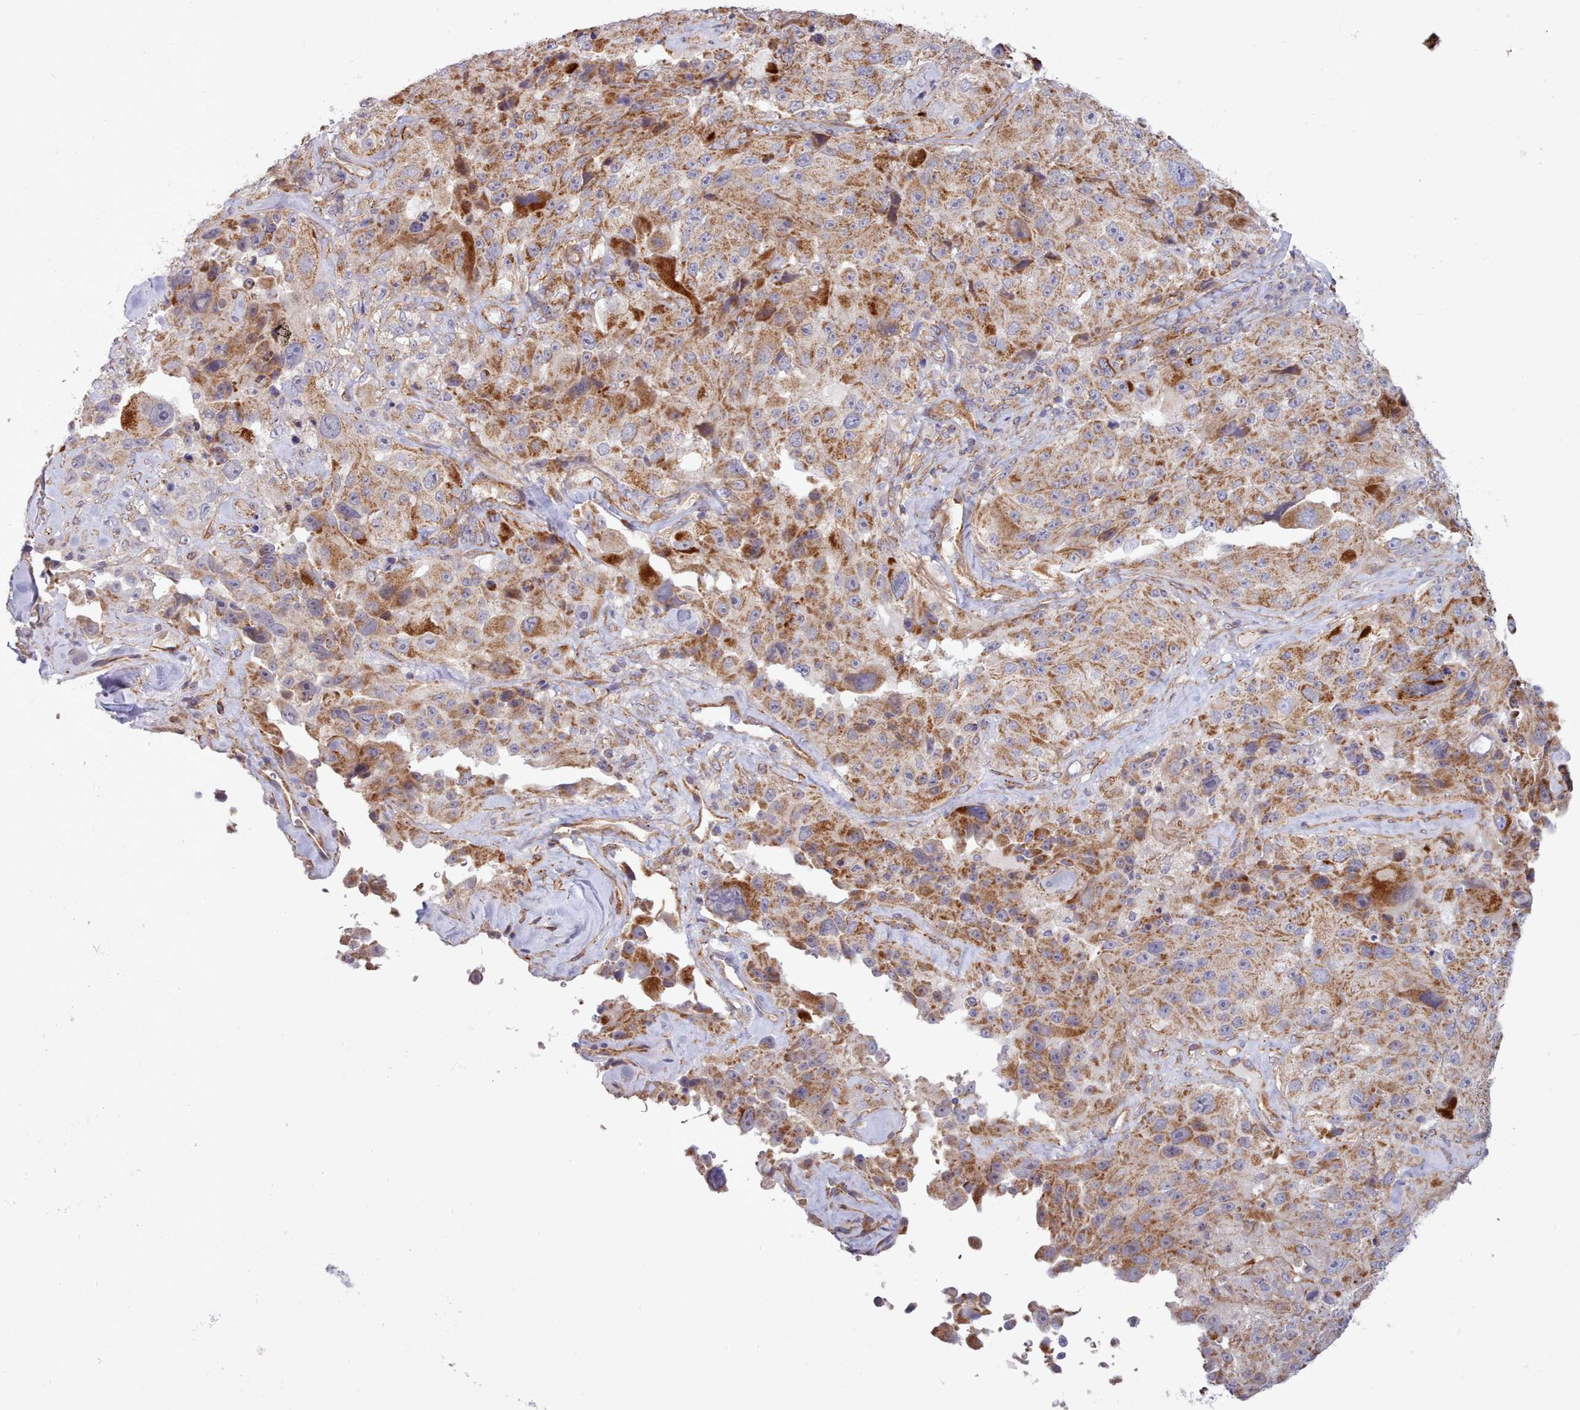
{"staining": {"intensity": "moderate", "quantity": ">75%", "location": "cytoplasmic/membranous"}, "tissue": "melanoma", "cell_type": "Tumor cells", "image_type": "cancer", "snomed": [{"axis": "morphology", "description": "Malignant melanoma, Metastatic site"}, {"axis": "topography", "description": "Lymph node"}], "caption": "High-power microscopy captured an immunohistochemistry photomicrograph of malignant melanoma (metastatic site), revealing moderate cytoplasmic/membranous staining in about >75% of tumor cells.", "gene": "MRPL21", "patient": {"sex": "male", "age": 62}}